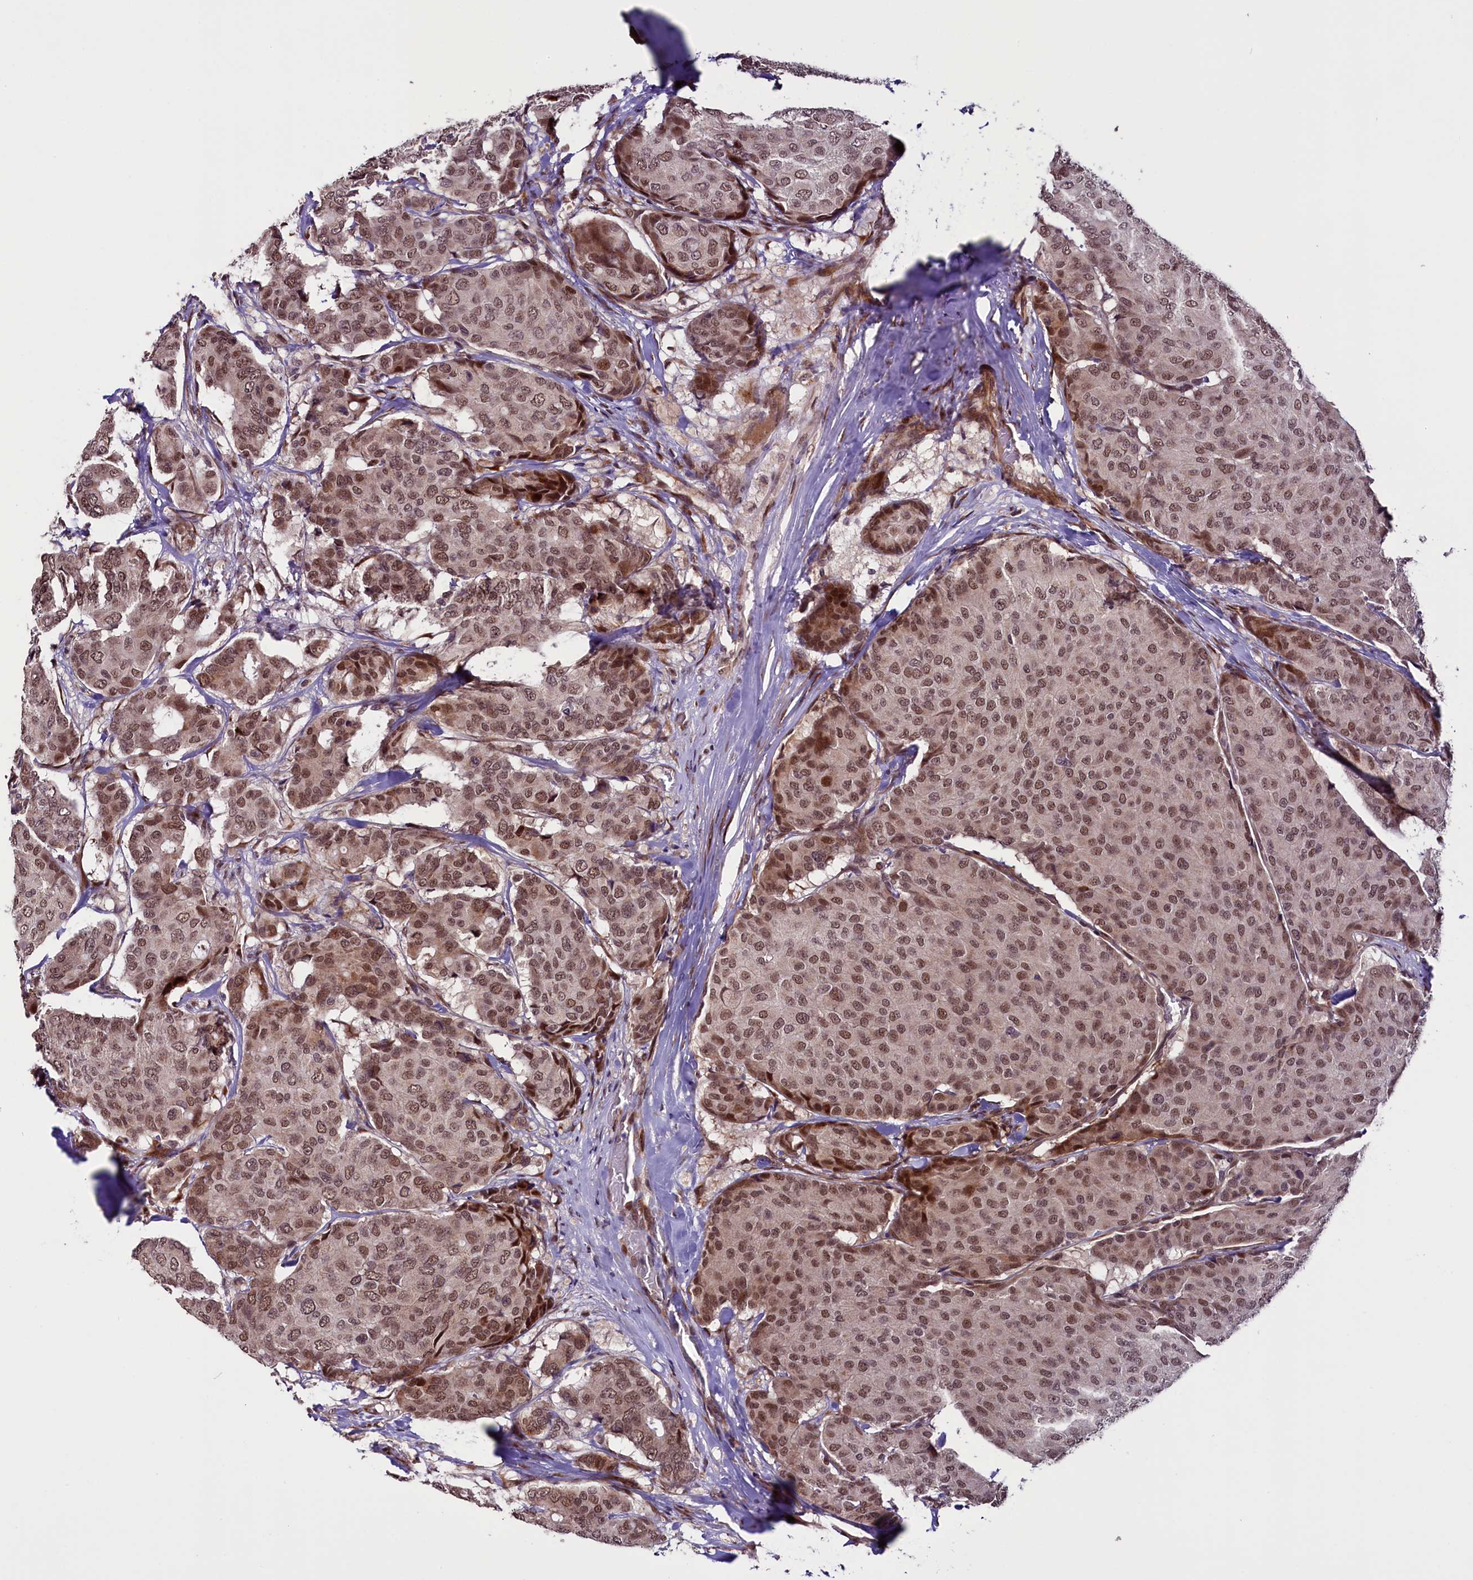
{"staining": {"intensity": "moderate", "quantity": ">75%", "location": "nuclear"}, "tissue": "breast cancer", "cell_type": "Tumor cells", "image_type": "cancer", "snomed": [{"axis": "morphology", "description": "Duct carcinoma"}, {"axis": "topography", "description": "Breast"}], "caption": "The immunohistochemical stain labels moderate nuclear positivity in tumor cells of breast infiltrating ductal carcinoma tissue.", "gene": "RPUSD2", "patient": {"sex": "female", "age": 75}}